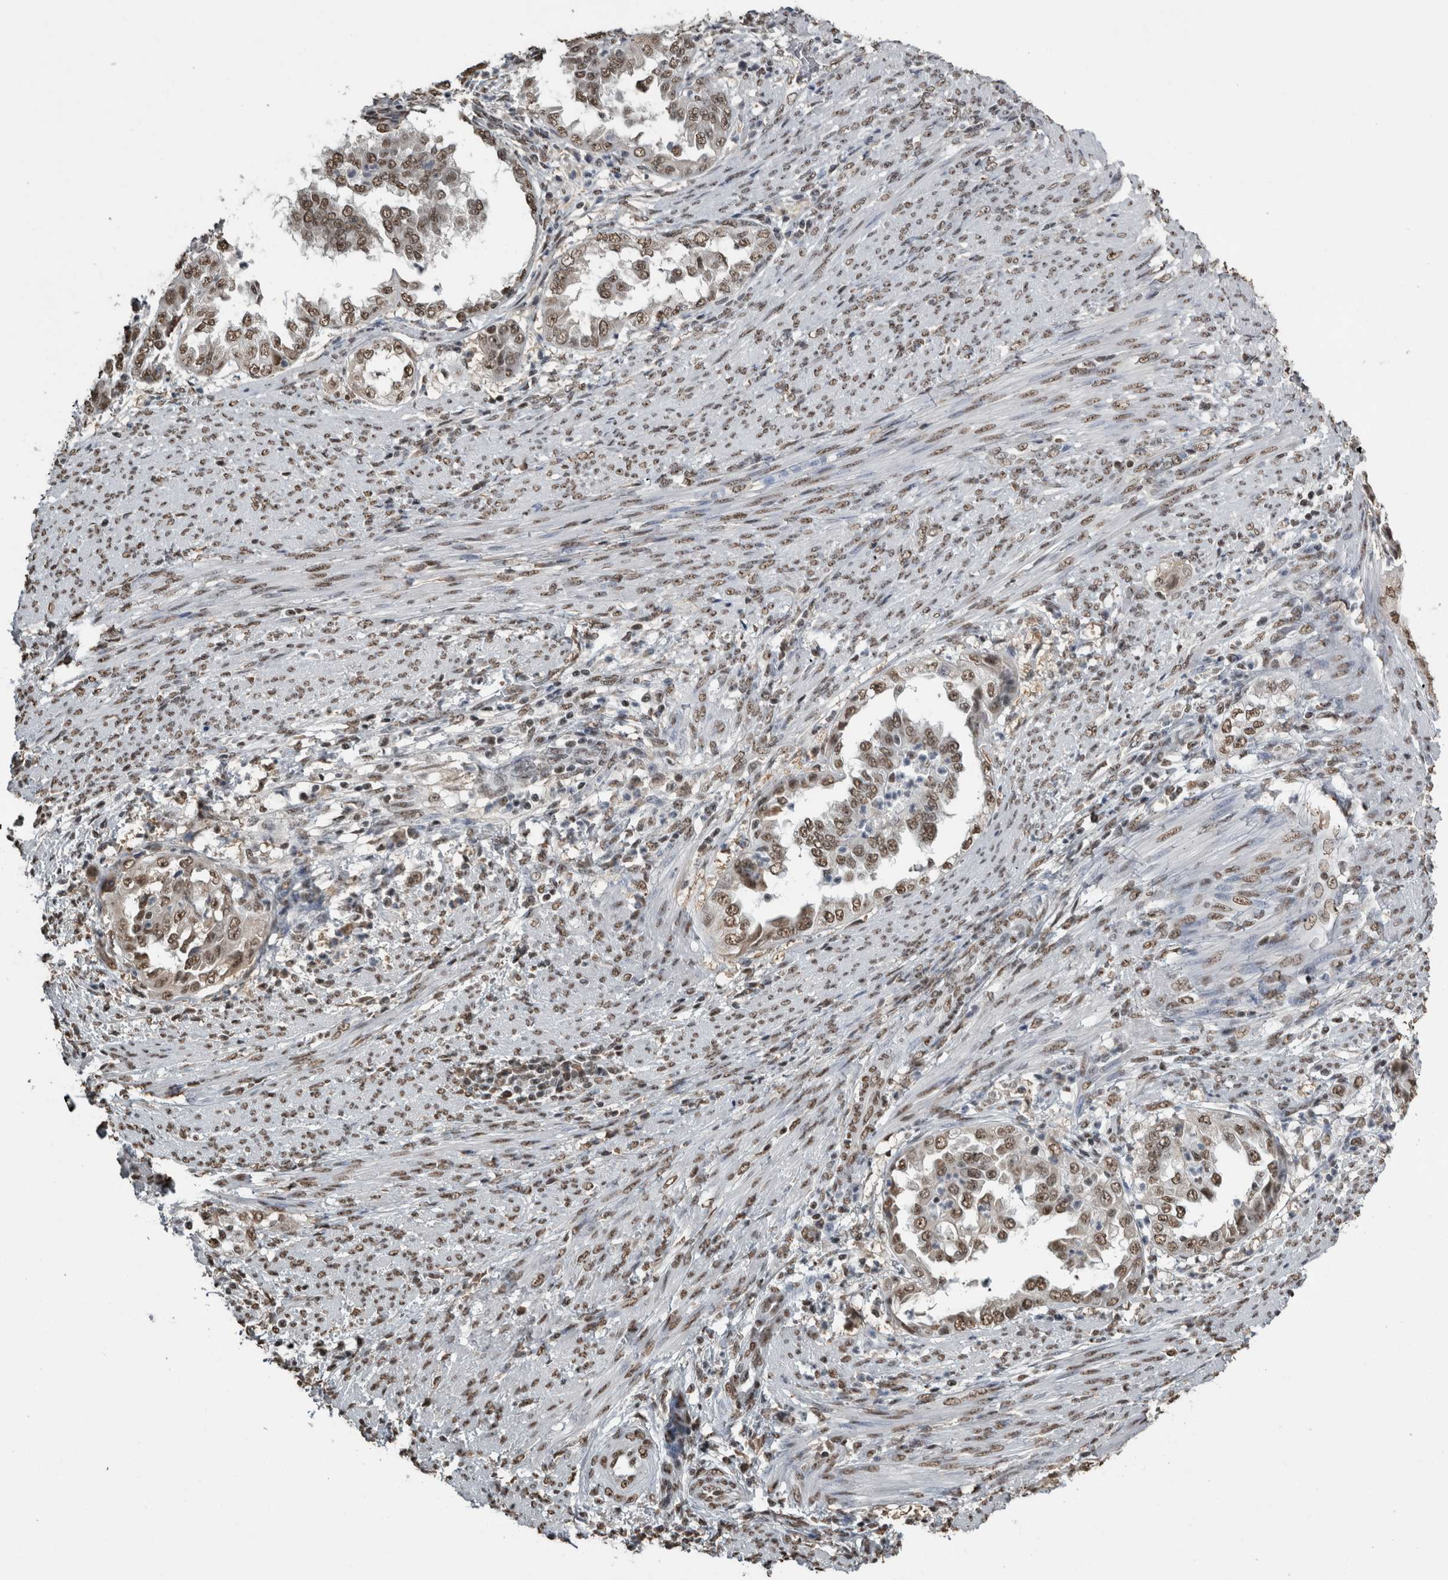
{"staining": {"intensity": "moderate", "quantity": ">75%", "location": "nuclear"}, "tissue": "endometrial cancer", "cell_type": "Tumor cells", "image_type": "cancer", "snomed": [{"axis": "morphology", "description": "Adenocarcinoma, NOS"}, {"axis": "topography", "description": "Endometrium"}], "caption": "Tumor cells display medium levels of moderate nuclear positivity in approximately >75% of cells in human adenocarcinoma (endometrial). (Brightfield microscopy of DAB IHC at high magnification).", "gene": "TGS1", "patient": {"sex": "female", "age": 85}}